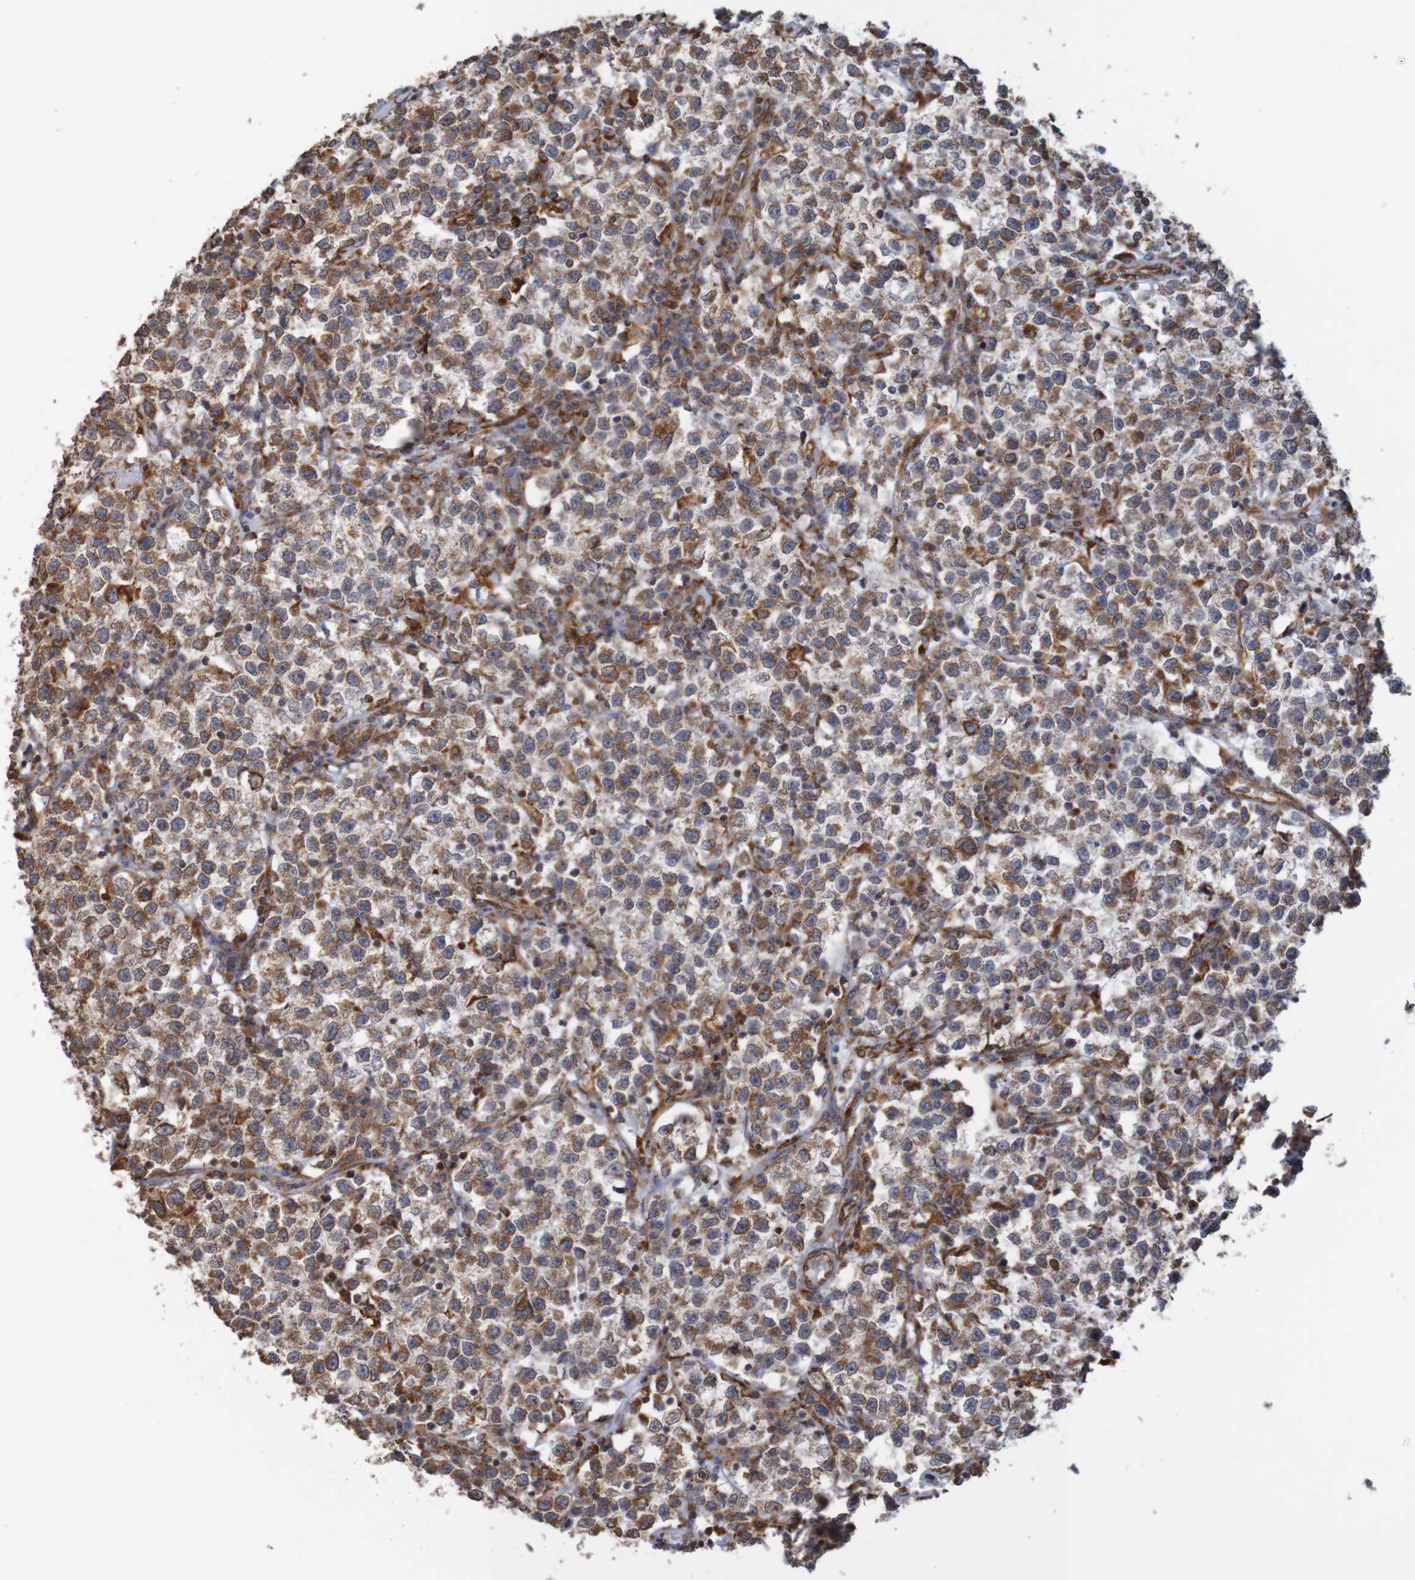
{"staining": {"intensity": "moderate", "quantity": "25%-75%", "location": "cytoplasmic/membranous"}, "tissue": "testis cancer", "cell_type": "Tumor cells", "image_type": "cancer", "snomed": [{"axis": "morphology", "description": "Seminoma, NOS"}, {"axis": "topography", "description": "Testis"}], "caption": "IHC staining of seminoma (testis), which reveals medium levels of moderate cytoplasmic/membranous positivity in about 25%-75% of tumor cells indicating moderate cytoplasmic/membranous protein positivity. The staining was performed using DAB (3,3'-diaminobenzidine) (brown) for protein detection and nuclei were counterstained in hematoxylin (blue).", "gene": "PDIA3", "patient": {"sex": "male", "age": 22}}